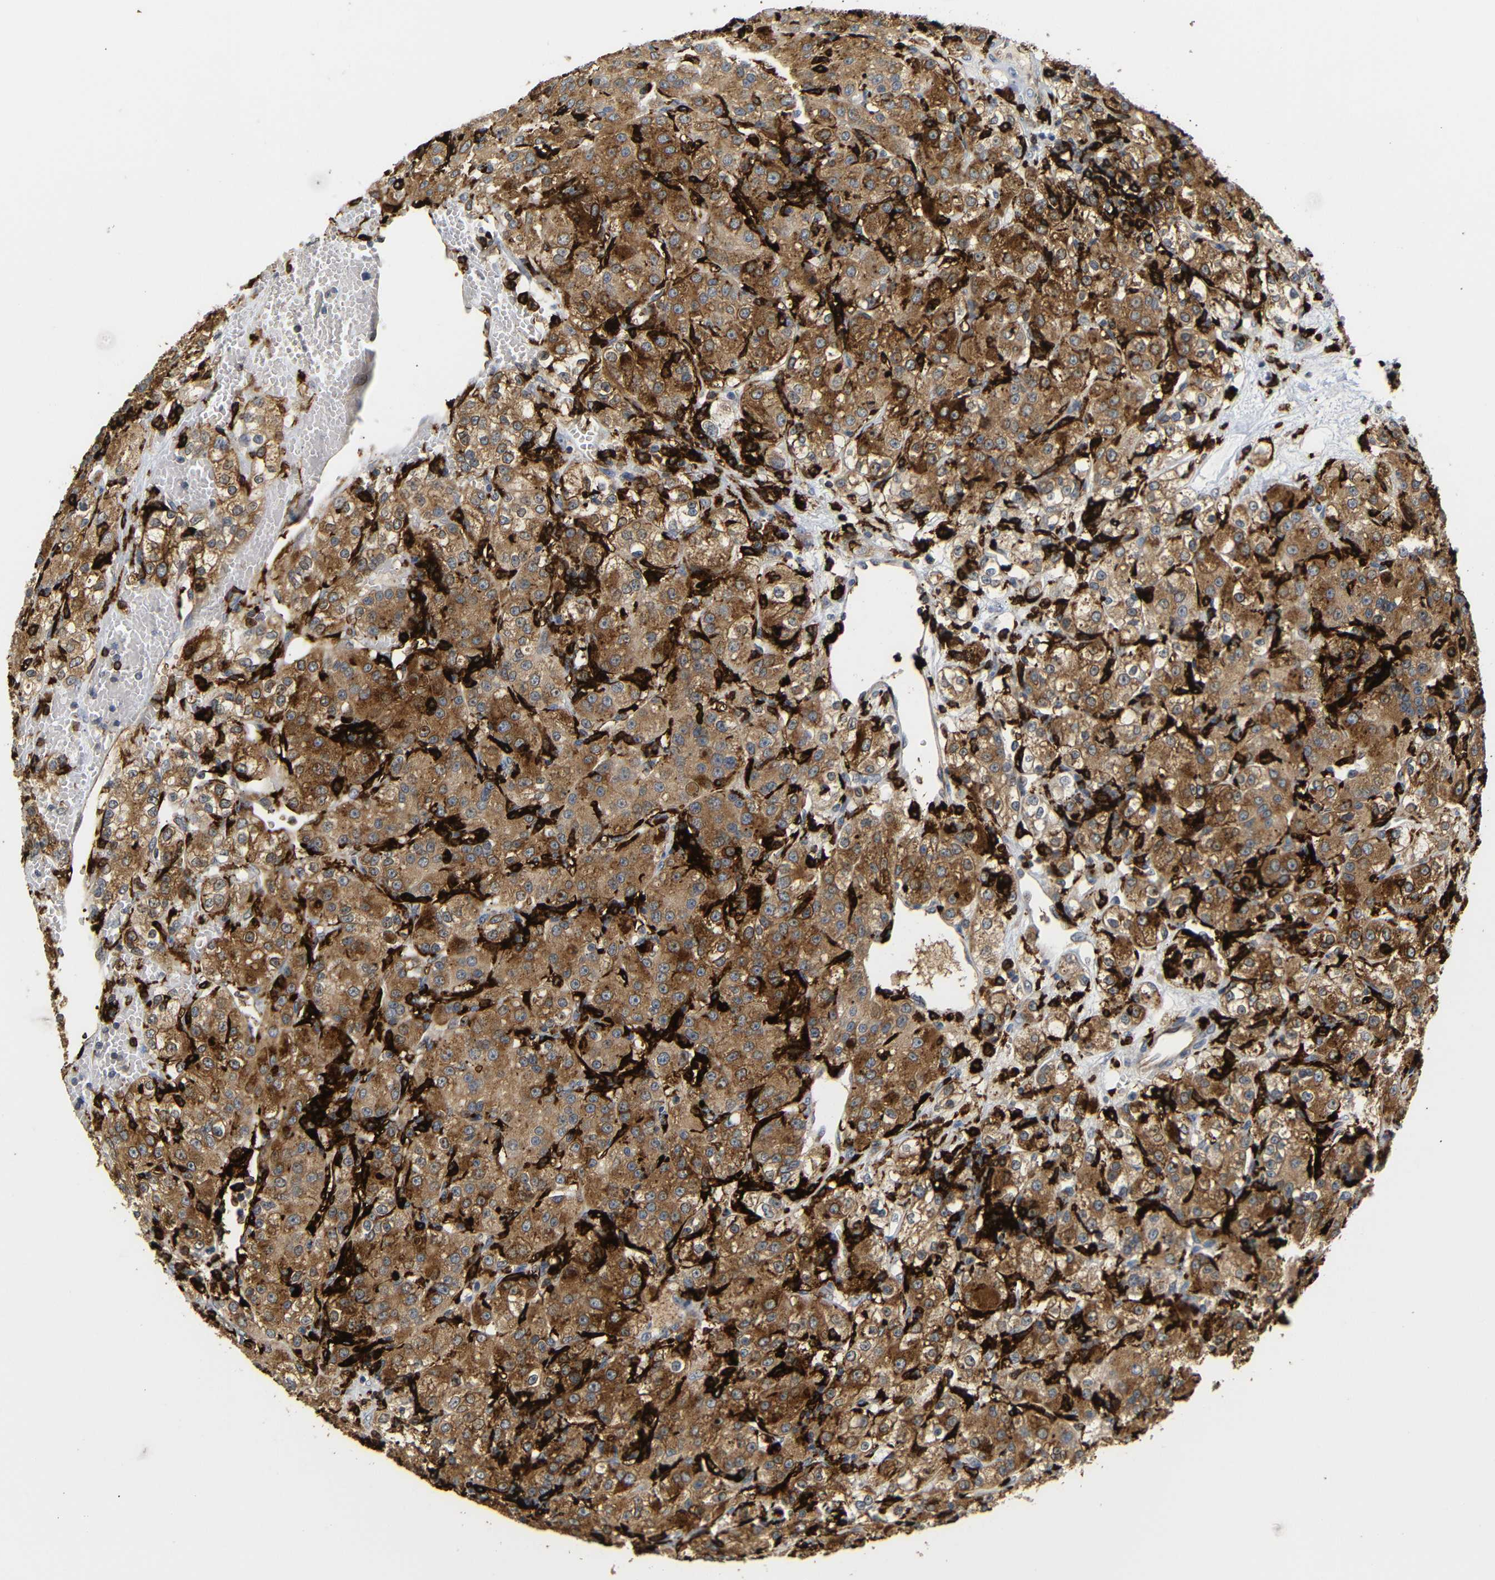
{"staining": {"intensity": "moderate", "quantity": ">75%", "location": "cytoplasmic/membranous"}, "tissue": "renal cancer", "cell_type": "Tumor cells", "image_type": "cancer", "snomed": [{"axis": "morphology", "description": "Normal tissue, NOS"}, {"axis": "morphology", "description": "Adenocarcinoma, NOS"}, {"axis": "topography", "description": "Kidney"}], "caption": "Human renal adenocarcinoma stained for a protein (brown) exhibits moderate cytoplasmic/membranous positive positivity in about >75% of tumor cells.", "gene": "HLA-DQB1", "patient": {"sex": "male", "age": 61}}